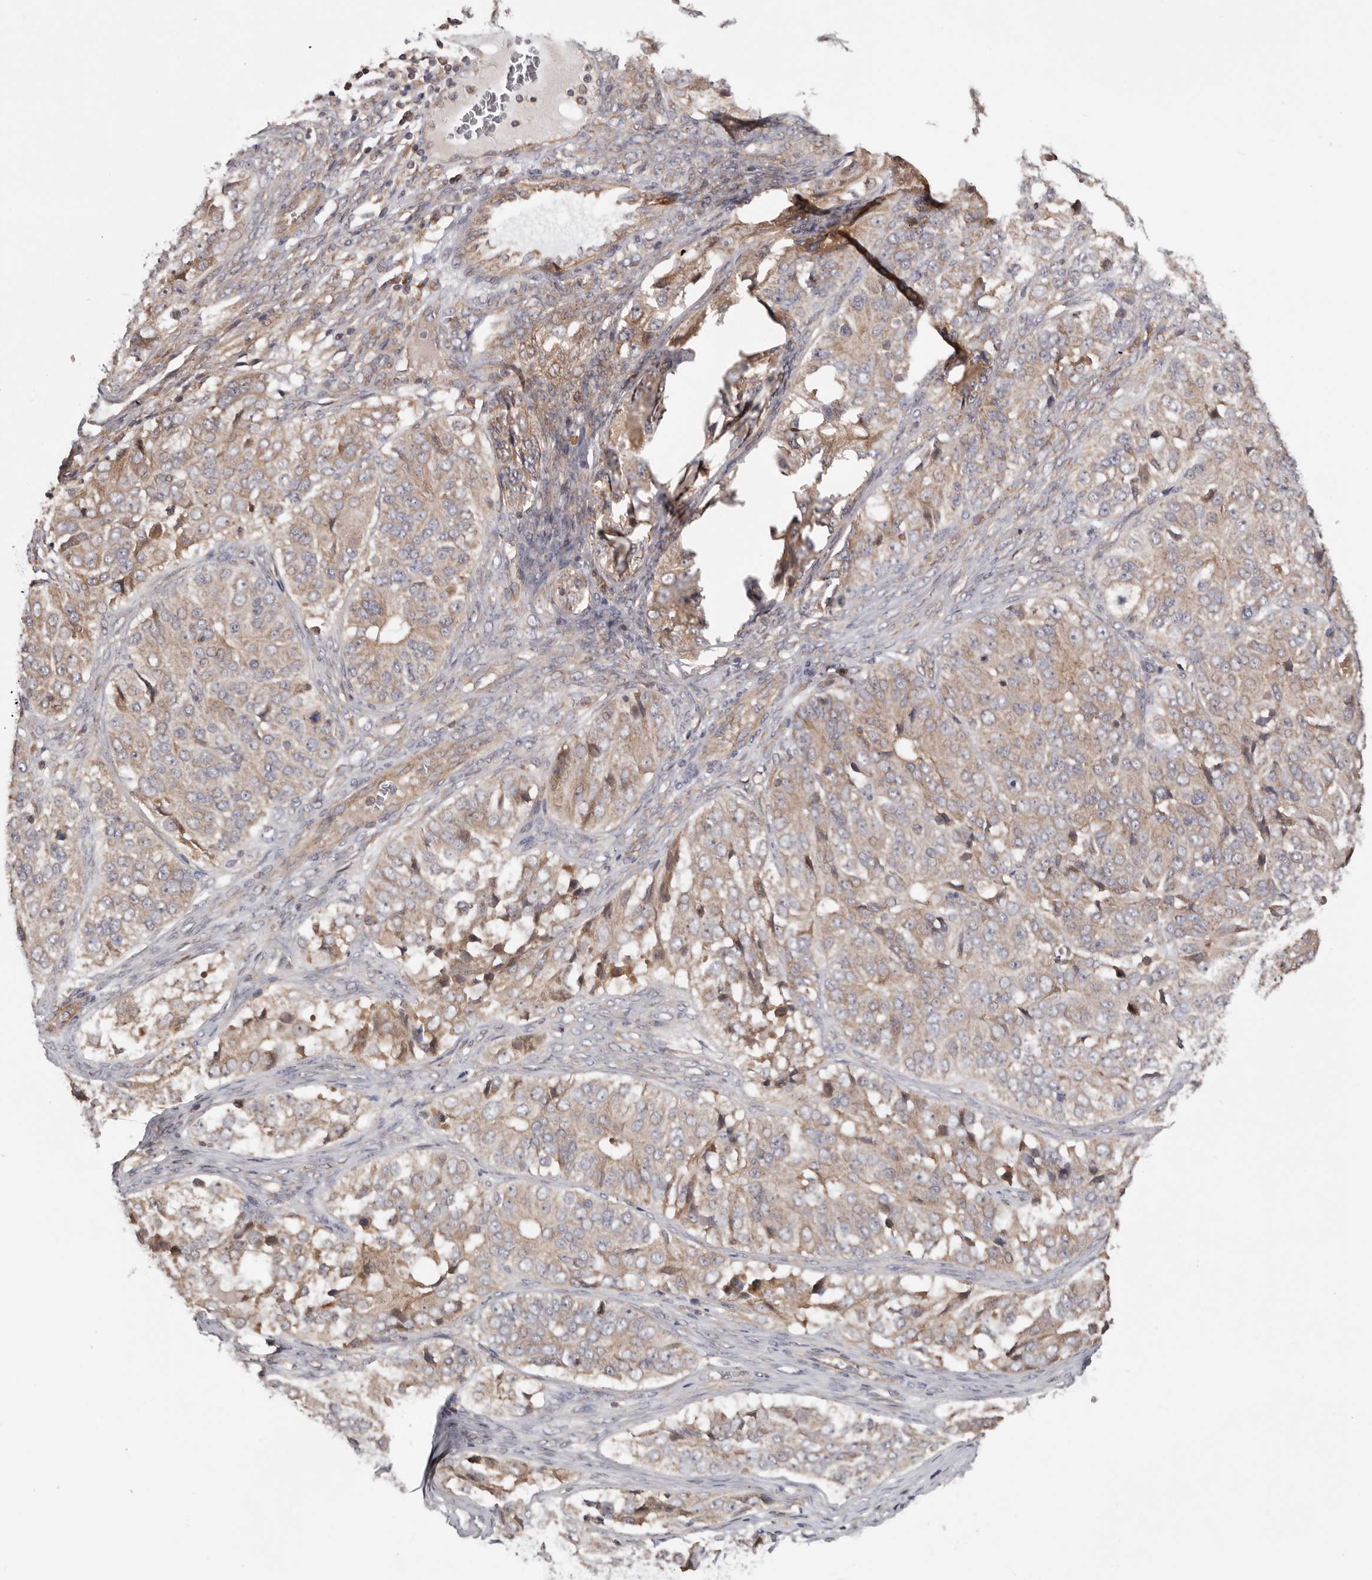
{"staining": {"intensity": "weak", "quantity": ">75%", "location": "cytoplasmic/membranous"}, "tissue": "ovarian cancer", "cell_type": "Tumor cells", "image_type": "cancer", "snomed": [{"axis": "morphology", "description": "Carcinoma, endometroid"}, {"axis": "topography", "description": "Ovary"}], "caption": "Immunohistochemistry (DAB (3,3'-diaminobenzidine)) staining of human ovarian endometroid carcinoma reveals weak cytoplasmic/membranous protein positivity in about >75% of tumor cells. Immunohistochemistry stains the protein in brown and the nuclei are stained blue.", "gene": "TMUB1", "patient": {"sex": "female", "age": 51}}